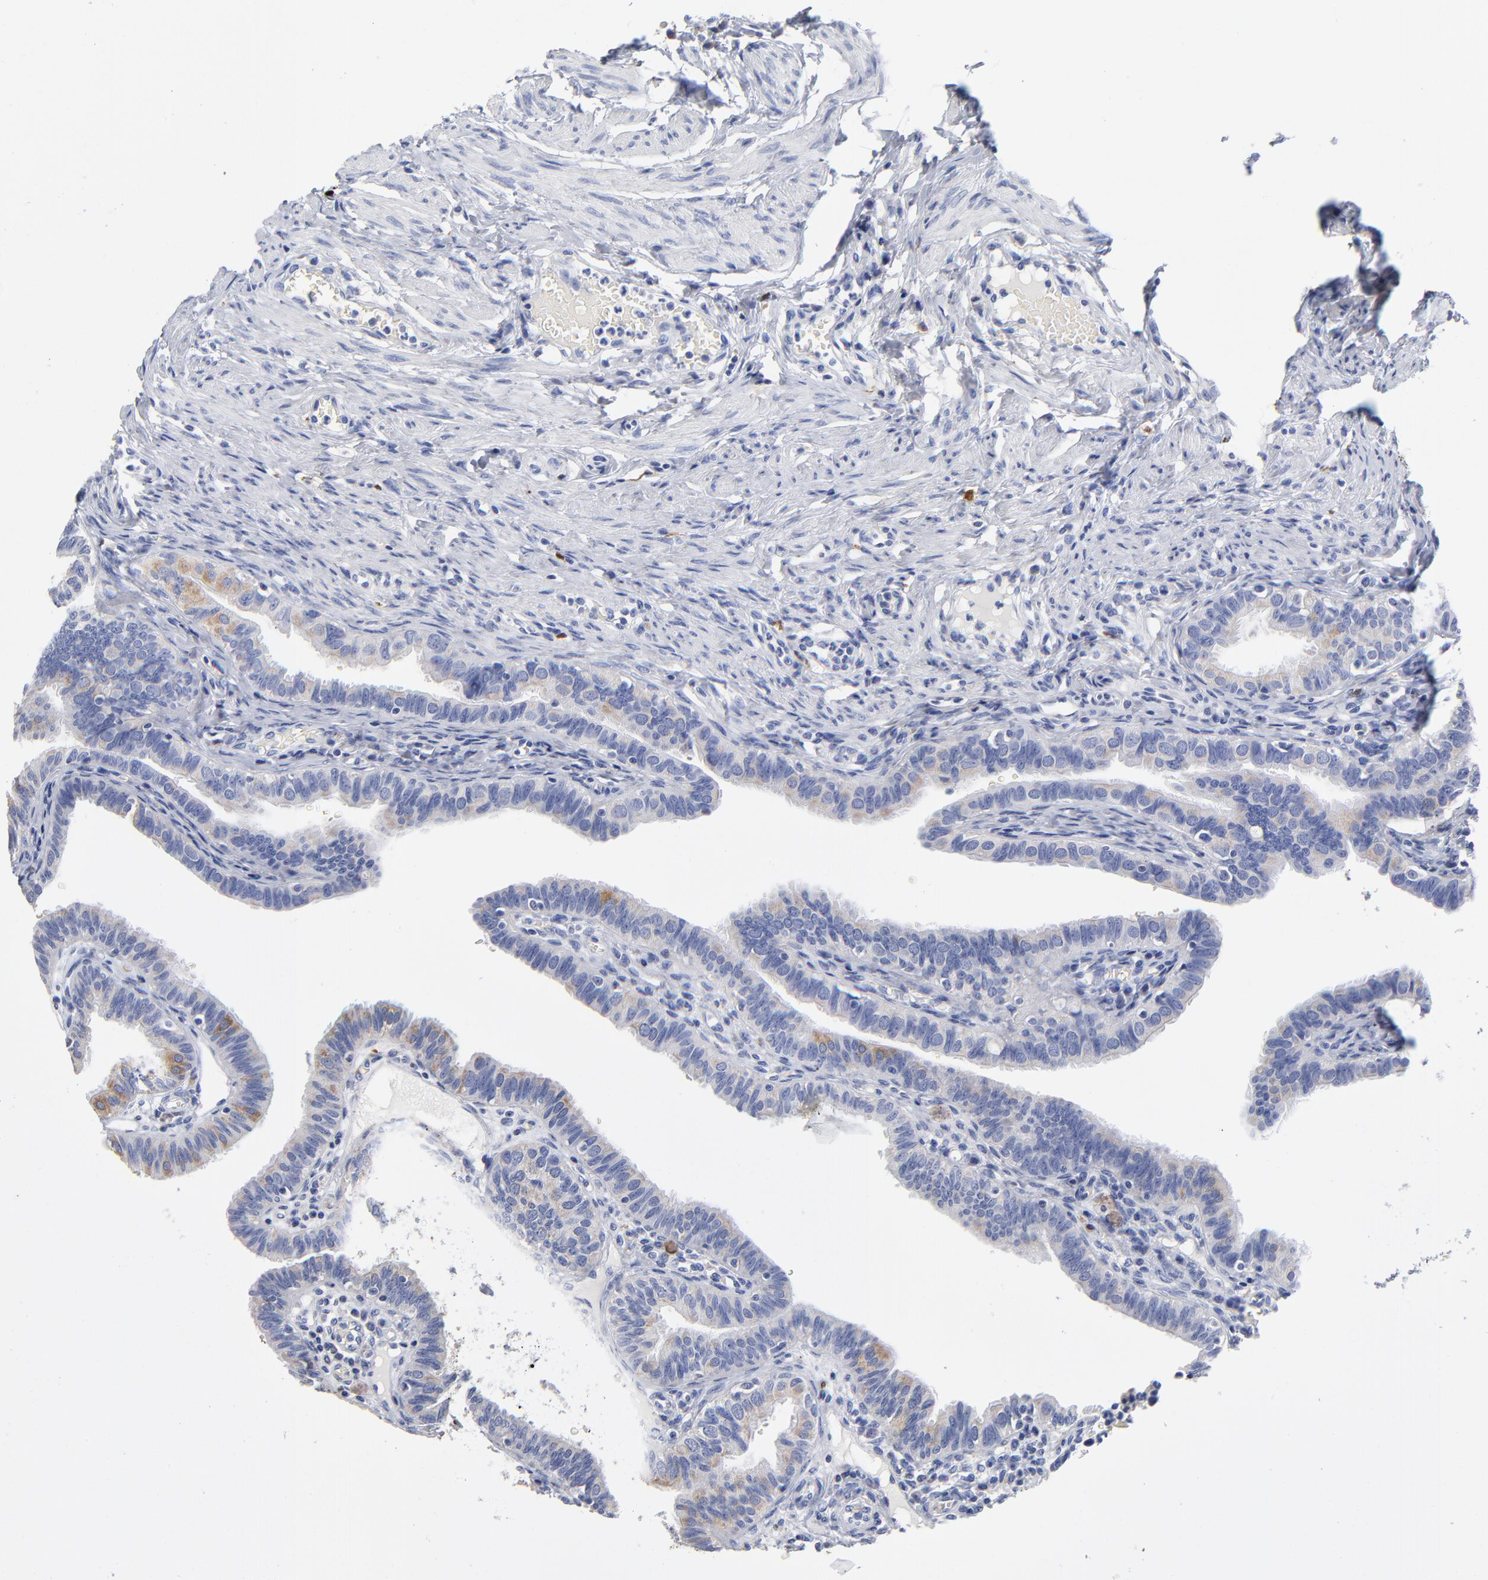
{"staining": {"intensity": "weak", "quantity": "<25%", "location": "cytoplasmic/membranous"}, "tissue": "fallopian tube", "cell_type": "Glandular cells", "image_type": "normal", "snomed": [{"axis": "morphology", "description": "Normal tissue, NOS"}, {"axis": "topography", "description": "Fallopian tube"}, {"axis": "topography", "description": "Ovary"}], "caption": "Micrograph shows no significant protein positivity in glandular cells of normal fallopian tube.", "gene": "PTP4A1", "patient": {"sex": "female", "age": 51}}